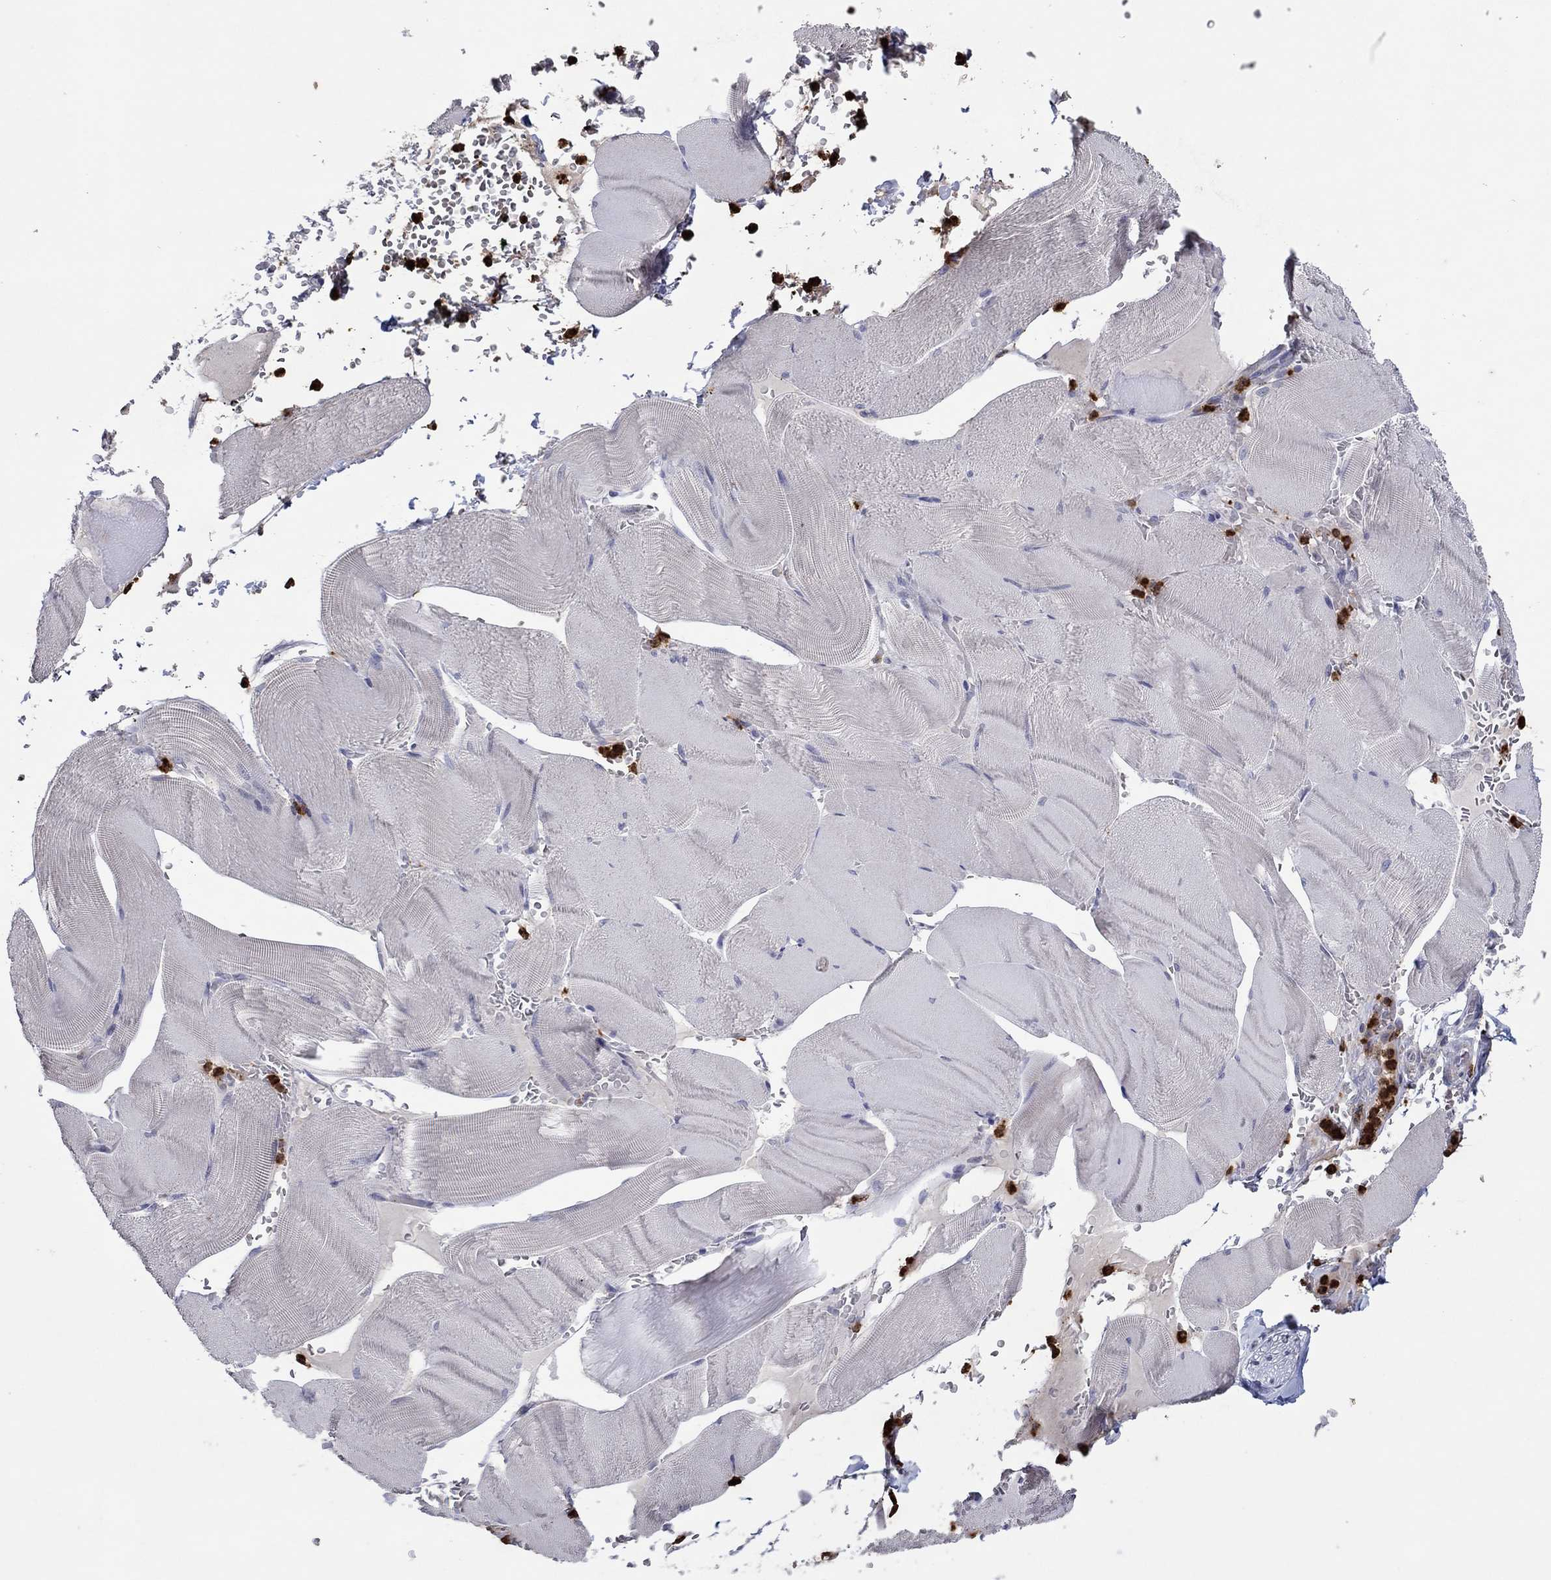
{"staining": {"intensity": "negative", "quantity": "none", "location": "none"}, "tissue": "skeletal muscle", "cell_type": "Myocytes", "image_type": "normal", "snomed": [{"axis": "morphology", "description": "Normal tissue, NOS"}, {"axis": "topography", "description": "Skeletal muscle"}], "caption": "A high-resolution histopathology image shows IHC staining of unremarkable skeletal muscle, which reveals no significant expression in myocytes.", "gene": "CCL5", "patient": {"sex": "male", "age": 56}}